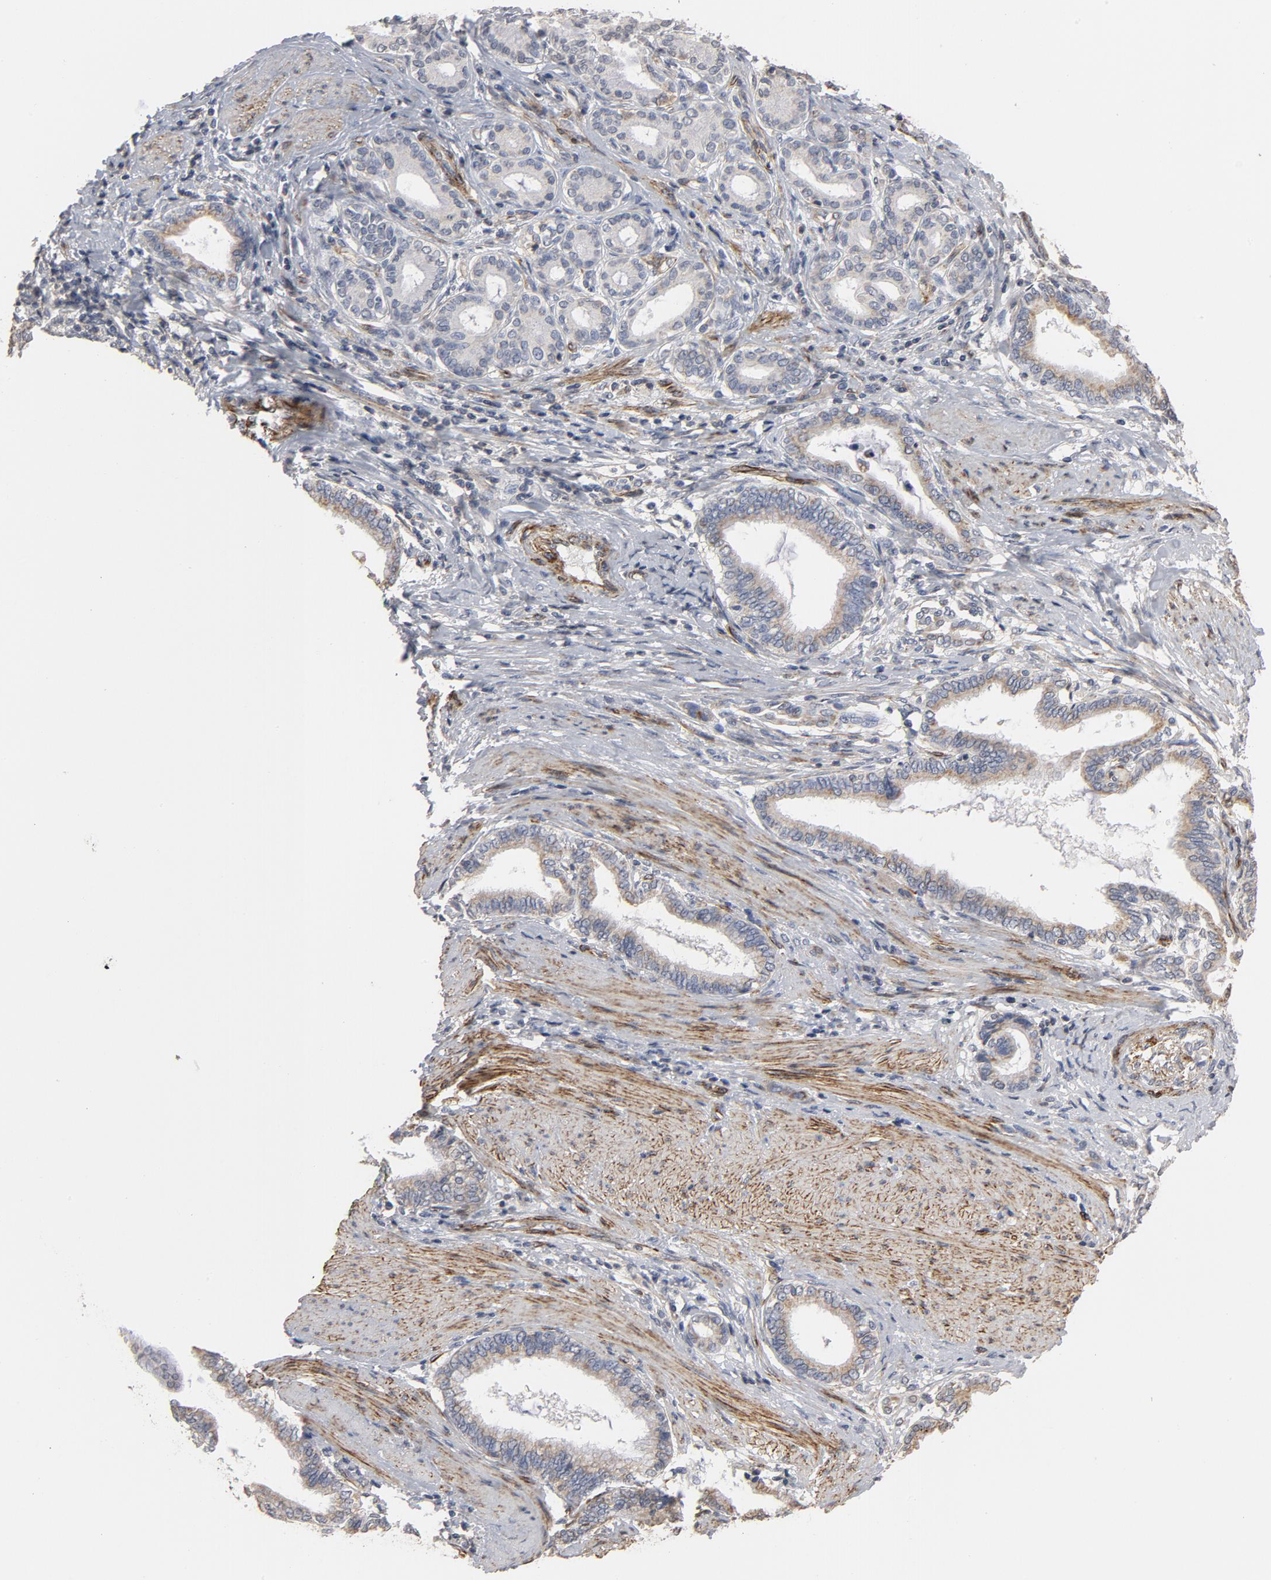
{"staining": {"intensity": "weak", "quantity": "<25%", "location": "cytoplasmic/membranous"}, "tissue": "pancreatic cancer", "cell_type": "Tumor cells", "image_type": "cancer", "snomed": [{"axis": "morphology", "description": "Adenocarcinoma, NOS"}, {"axis": "topography", "description": "Pancreas"}], "caption": "This histopathology image is of adenocarcinoma (pancreatic) stained with immunohistochemistry (IHC) to label a protein in brown with the nuclei are counter-stained blue. There is no staining in tumor cells. The staining was performed using DAB to visualize the protein expression in brown, while the nuclei were stained in blue with hematoxylin (Magnification: 20x).", "gene": "GNG2", "patient": {"sex": "female", "age": 64}}